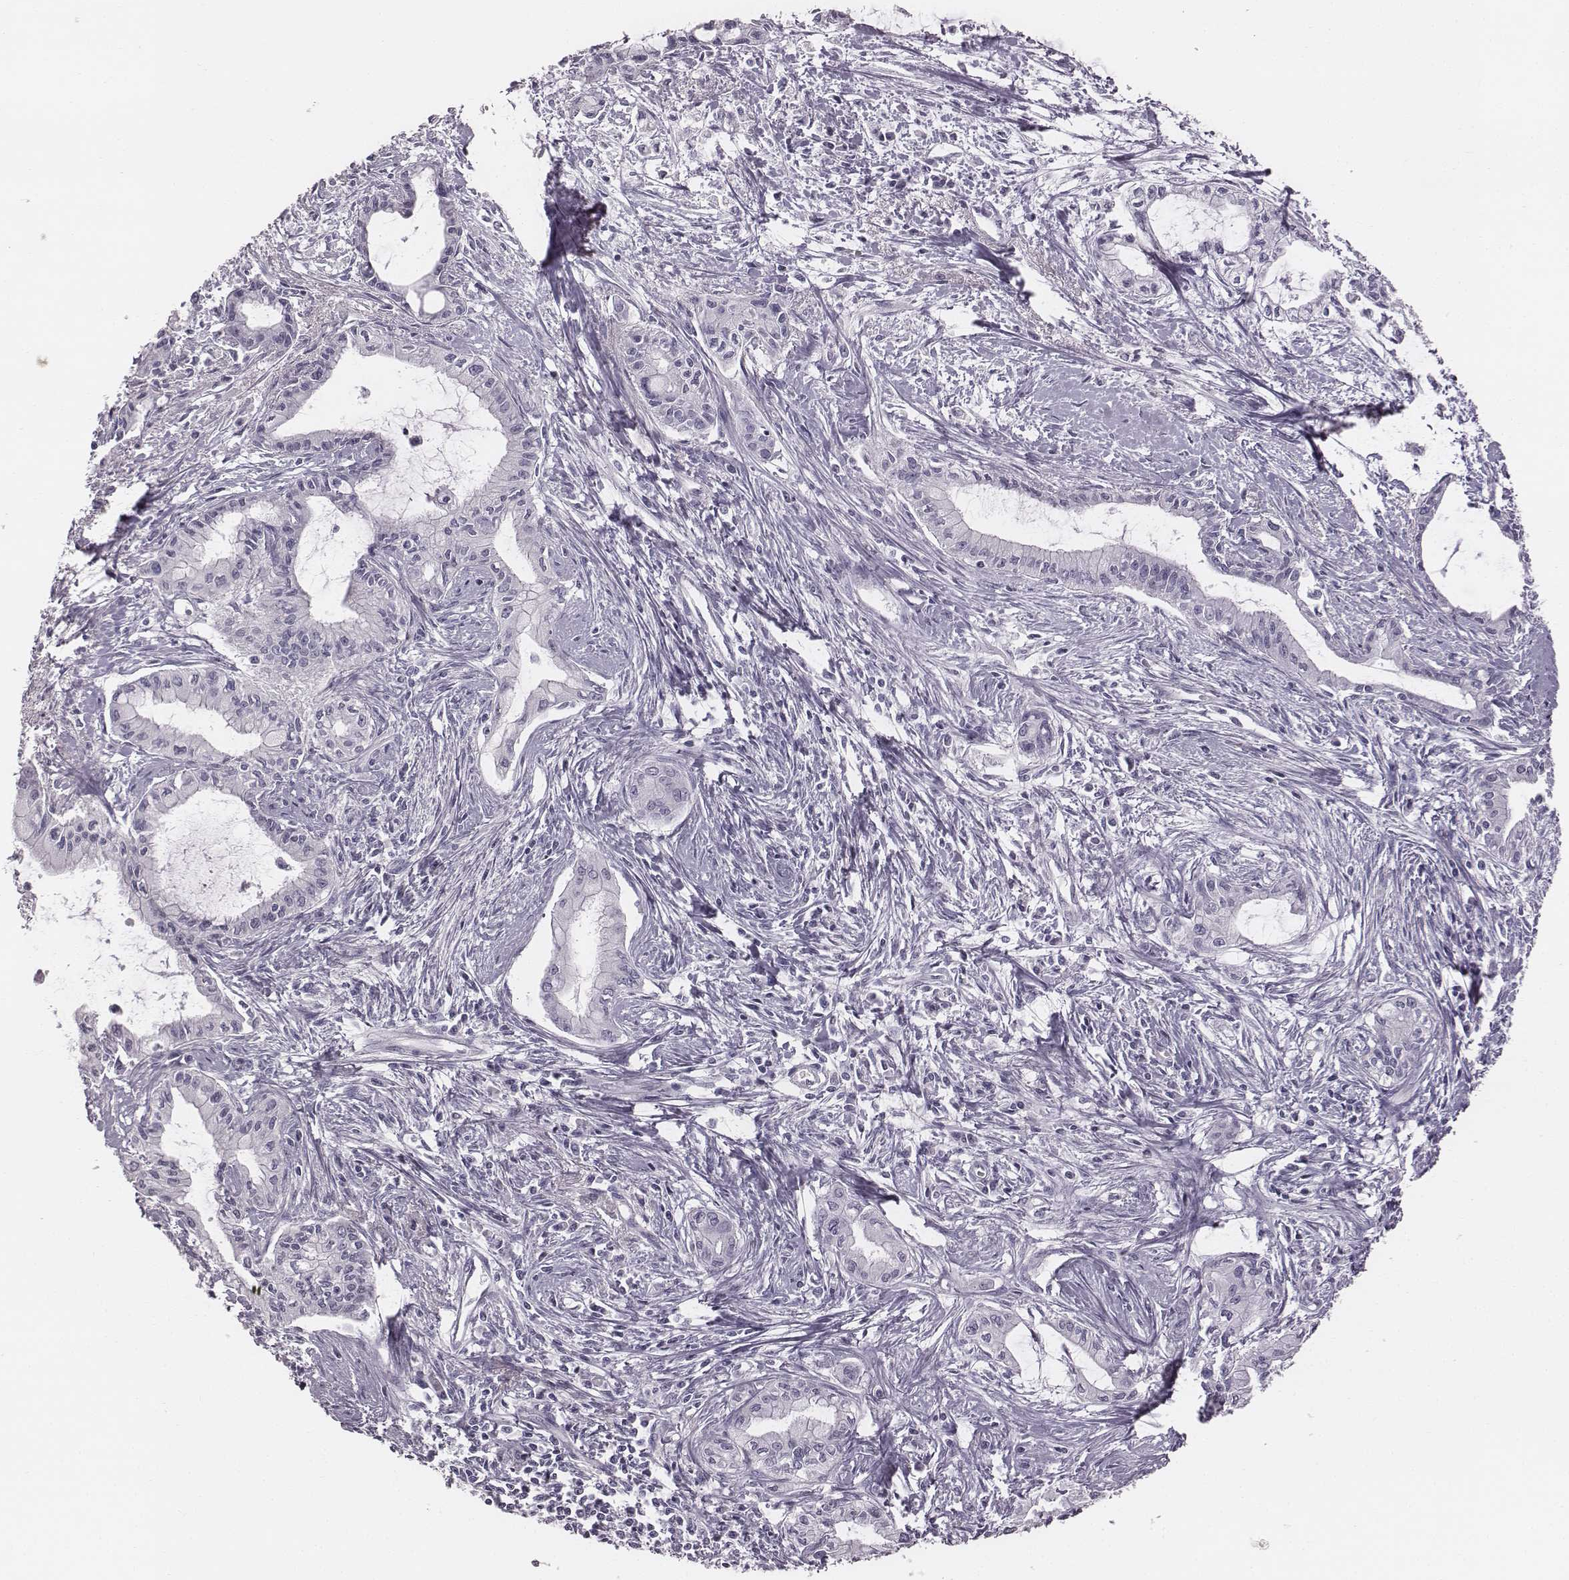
{"staining": {"intensity": "negative", "quantity": "none", "location": "none"}, "tissue": "pancreatic cancer", "cell_type": "Tumor cells", "image_type": "cancer", "snomed": [{"axis": "morphology", "description": "Adenocarcinoma, NOS"}, {"axis": "topography", "description": "Pancreas"}], "caption": "Tumor cells show no significant expression in adenocarcinoma (pancreatic).", "gene": "PDE8B", "patient": {"sex": "male", "age": 48}}